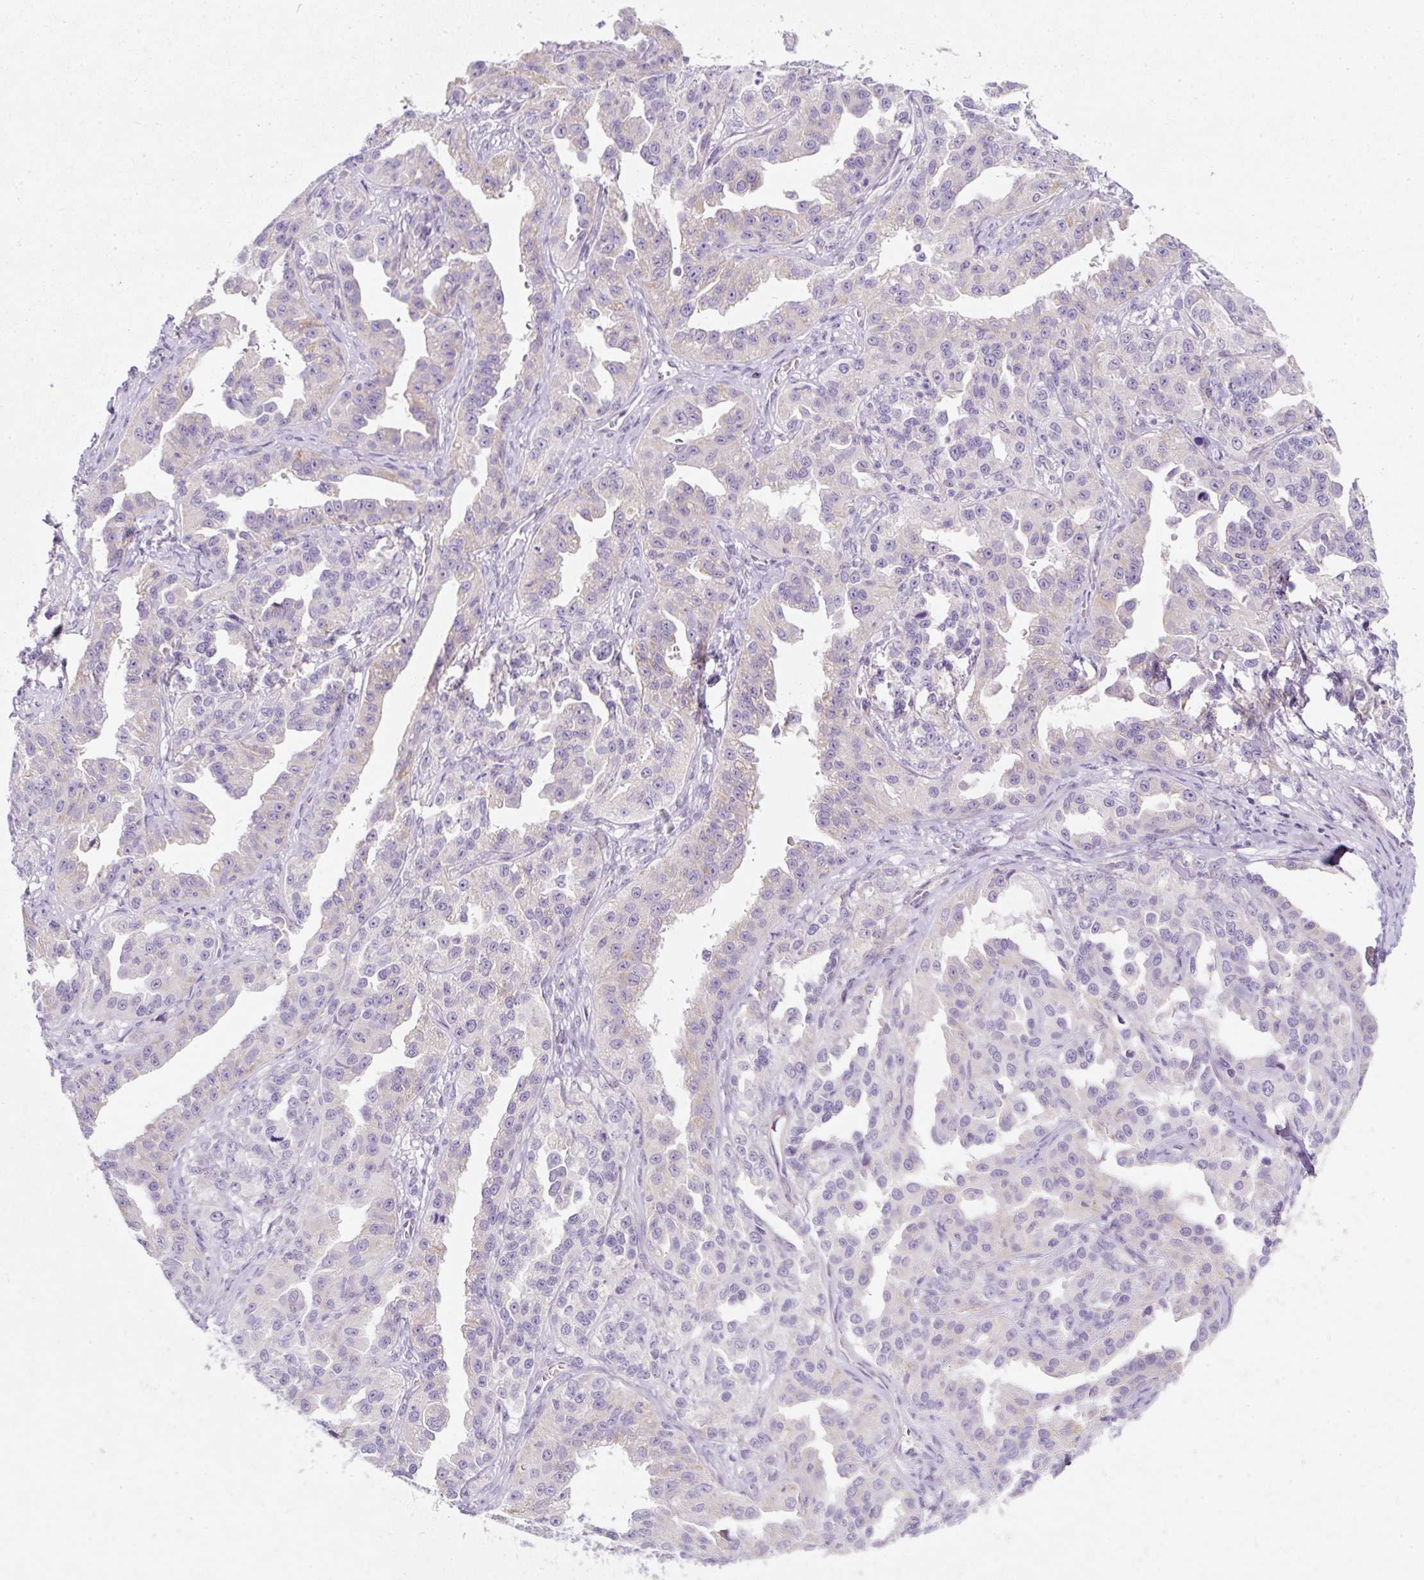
{"staining": {"intensity": "negative", "quantity": "none", "location": "none"}, "tissue": "ovarian cancer", "cell_type": "Tumor cells", "image_type": "cancer", "snomed": [{"axis": "morphology", "description": "Cystadenocarcinoma, serous, NOS"}, {"axis": "topography", "description": "Ovary"}], "caption": "Tumor cells show no significant expression in ovarian cancer.", "gene": "ERAP2", "patient": {"sex": "female", "age": 75}}